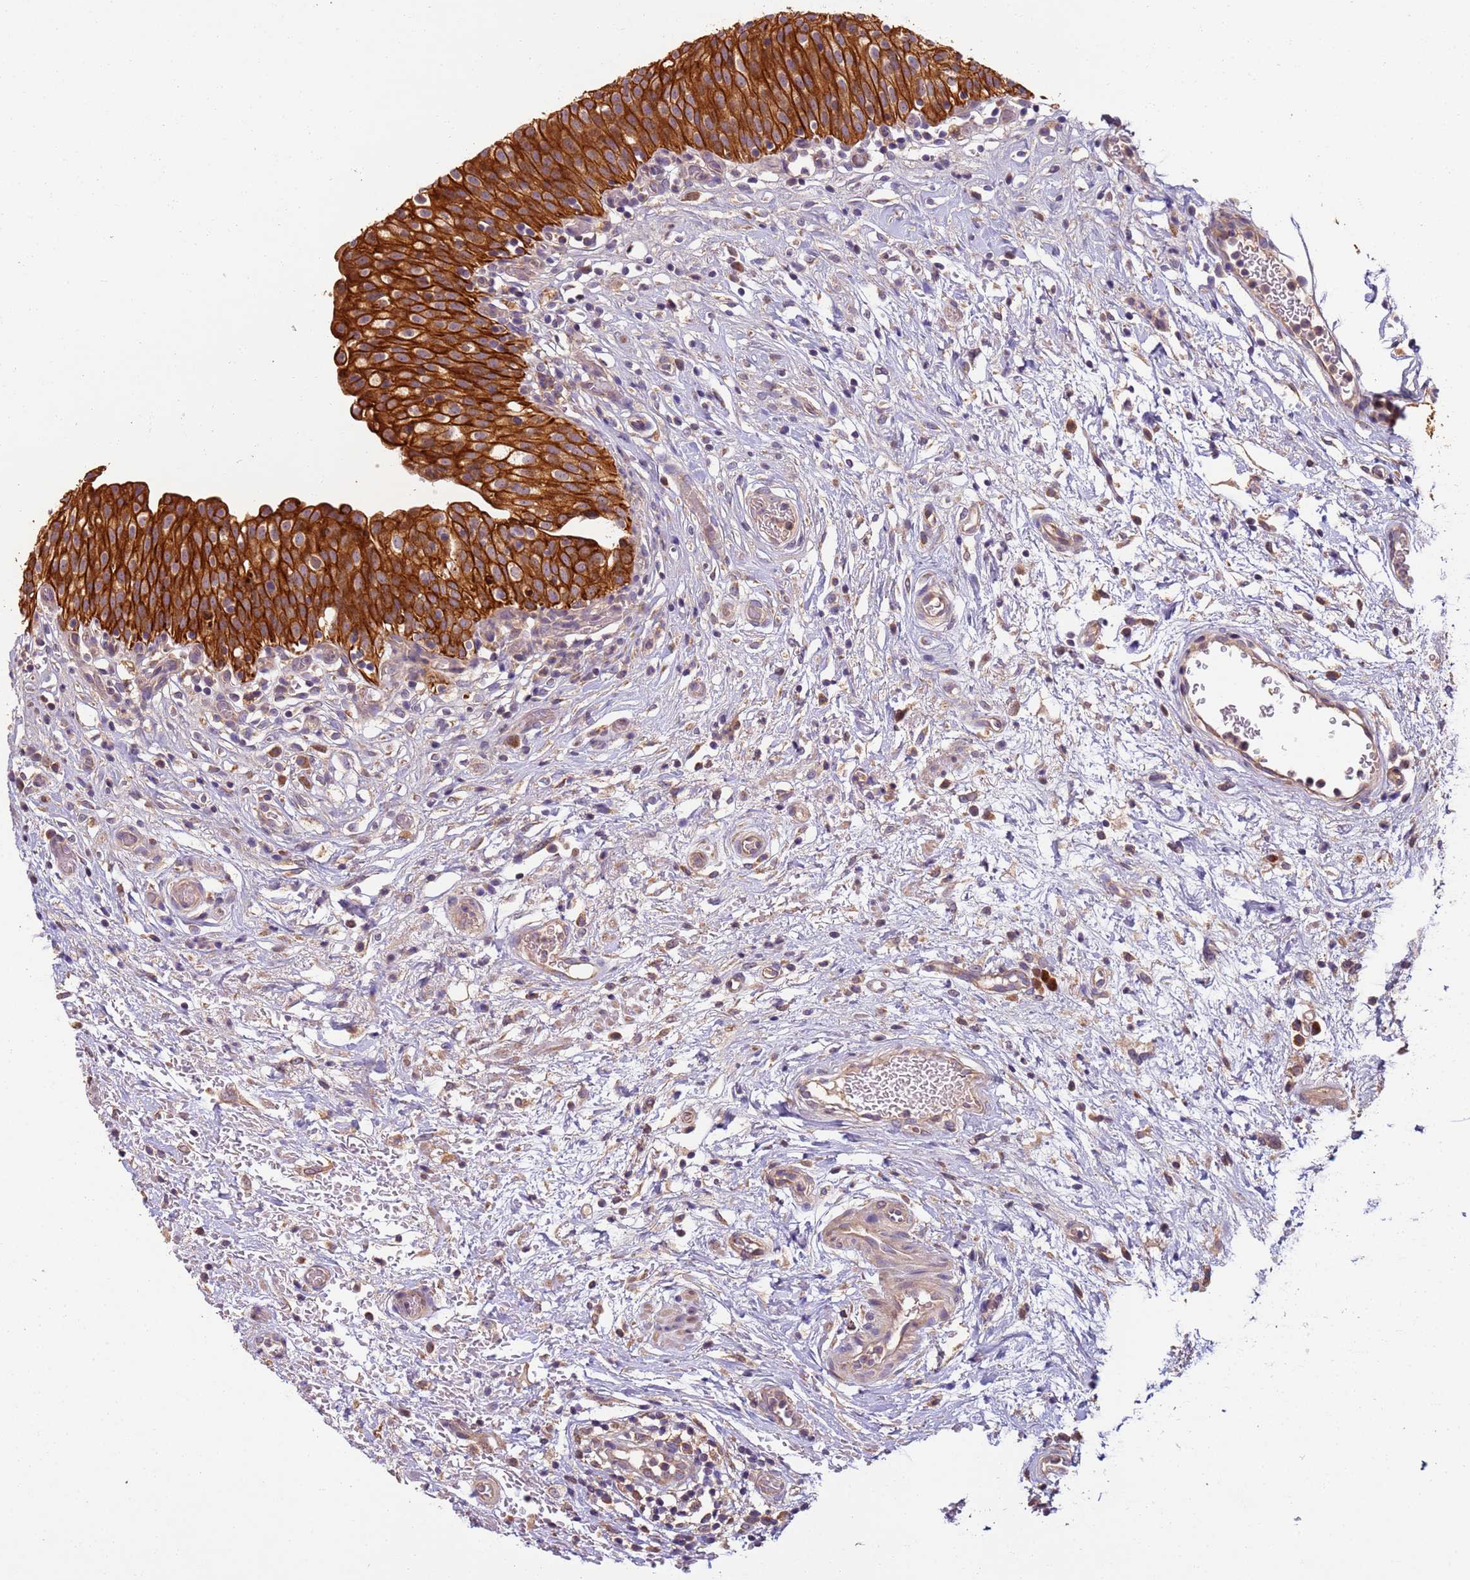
{"staining": {"intensity": "strong", "quantity": ">75%", "location": "cytoplasmic/membranous"}, "tissue": "urinary bladder", "cell_type": "Urothelial cells", "image_type": "normal", "snomed": [{"axis": "morphology", "description": "Normal tissue, NOS"}, {"axis": "topography", "description": "Urinary bladder"}], "caption": "IHC histopathology image of unremarkable urinary bladder stained for a protein (brown), which displays high levels of strong cytoplasmic/membranous expression in approximately >75% of urothelial cells.", "gene": "TIGAR", "patient": {"sex": "male", "age": 55}}